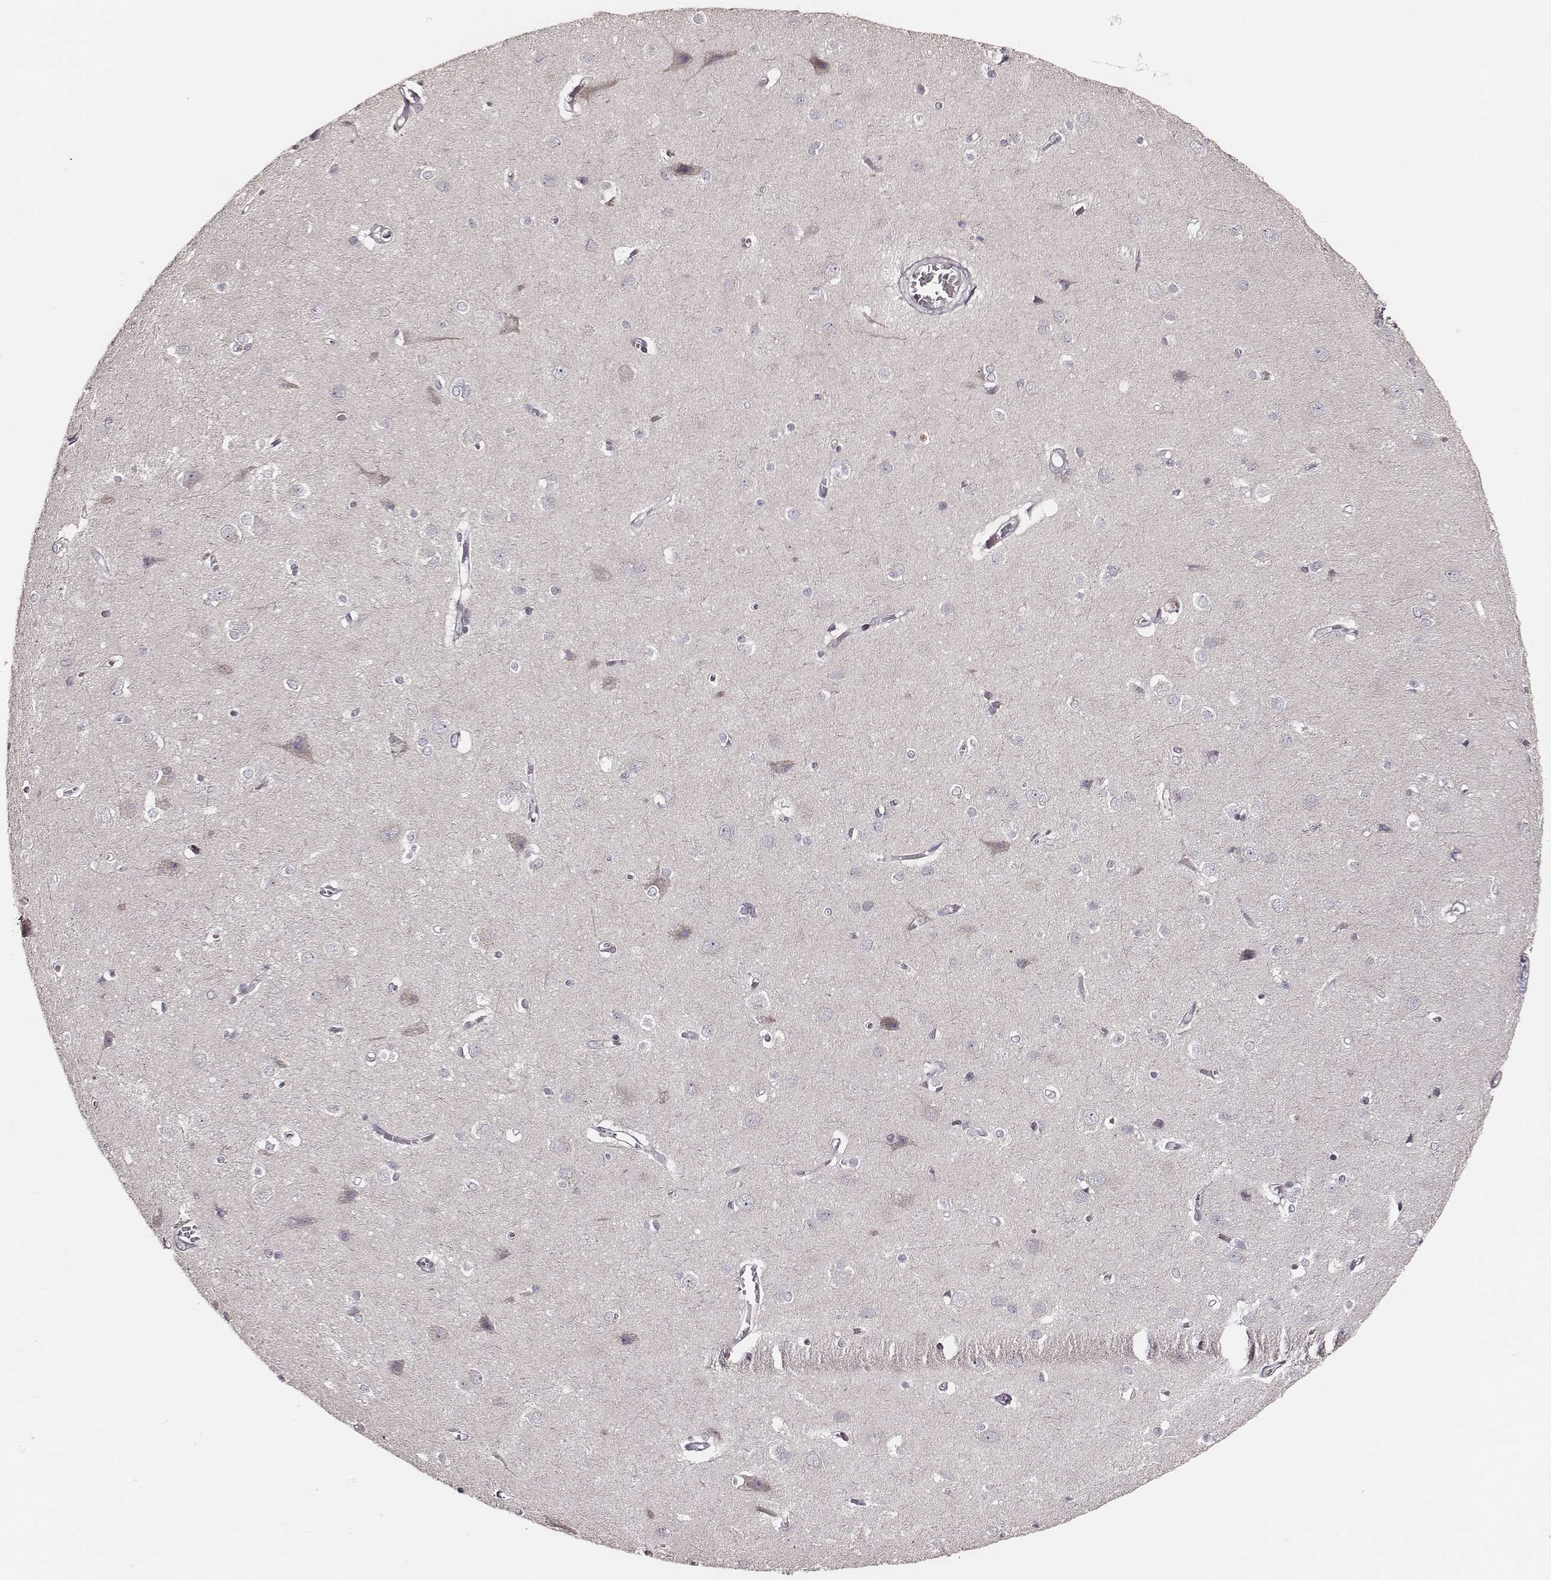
{"staining": {"intensity": "negative", "quantity": "none", "location": "none"}, "tissue": "cerebral cortex", "cell_type": "Endothelial cells", "image_type": "normal", "snomed": [{"axis": "morphology", "description": "Normal tissue, NOS"}, {"axis": "topography", "description": "Cerebral cortex"}], "caption": "A high-resolution micrograph shows immunohistochemistry (IHC) staining of normal cerebral cortex, which shows no significant staining in endothelial cells.", "gene": "ABCA7", "patient": {"sex": "male", "age": 37}}